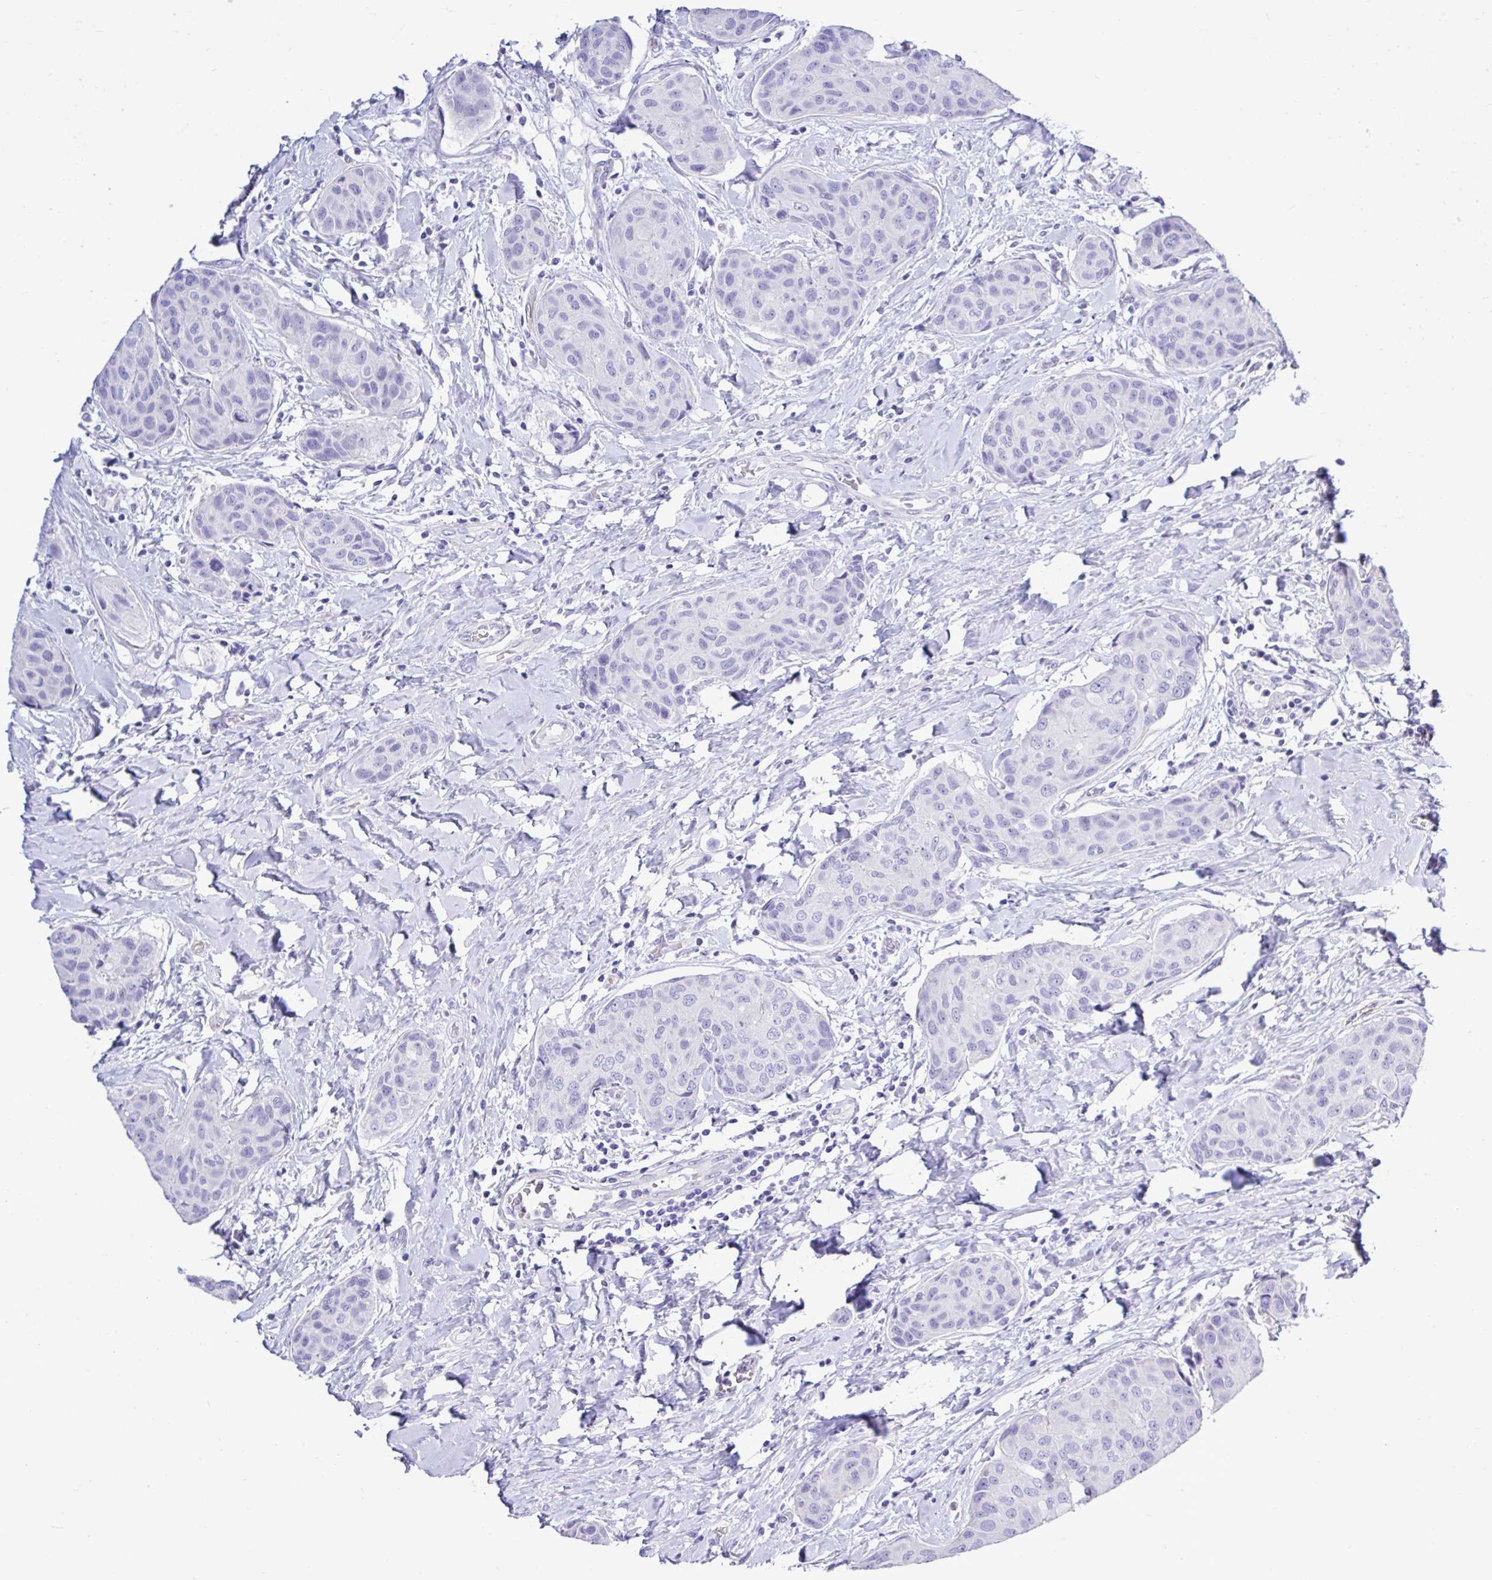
{"staining": {"intensity": "negative", "quantity": "none", "location": "none"}, "tissue": "breast cancer", "cell_type": "Tumor cells", "image_type": "cancer", "snomed": [{"axis": "morphology", "description": "Duct carcinoma"}, {"axis": "topography", "description": "Breast"}], "caption": "Invasive ductal carcinoma (breast) was stained to show a protein in brown. There is no significant positivity in tumor cells.", "gene": "ABCG2", "patient": {"sex": "female", "age": 80}}